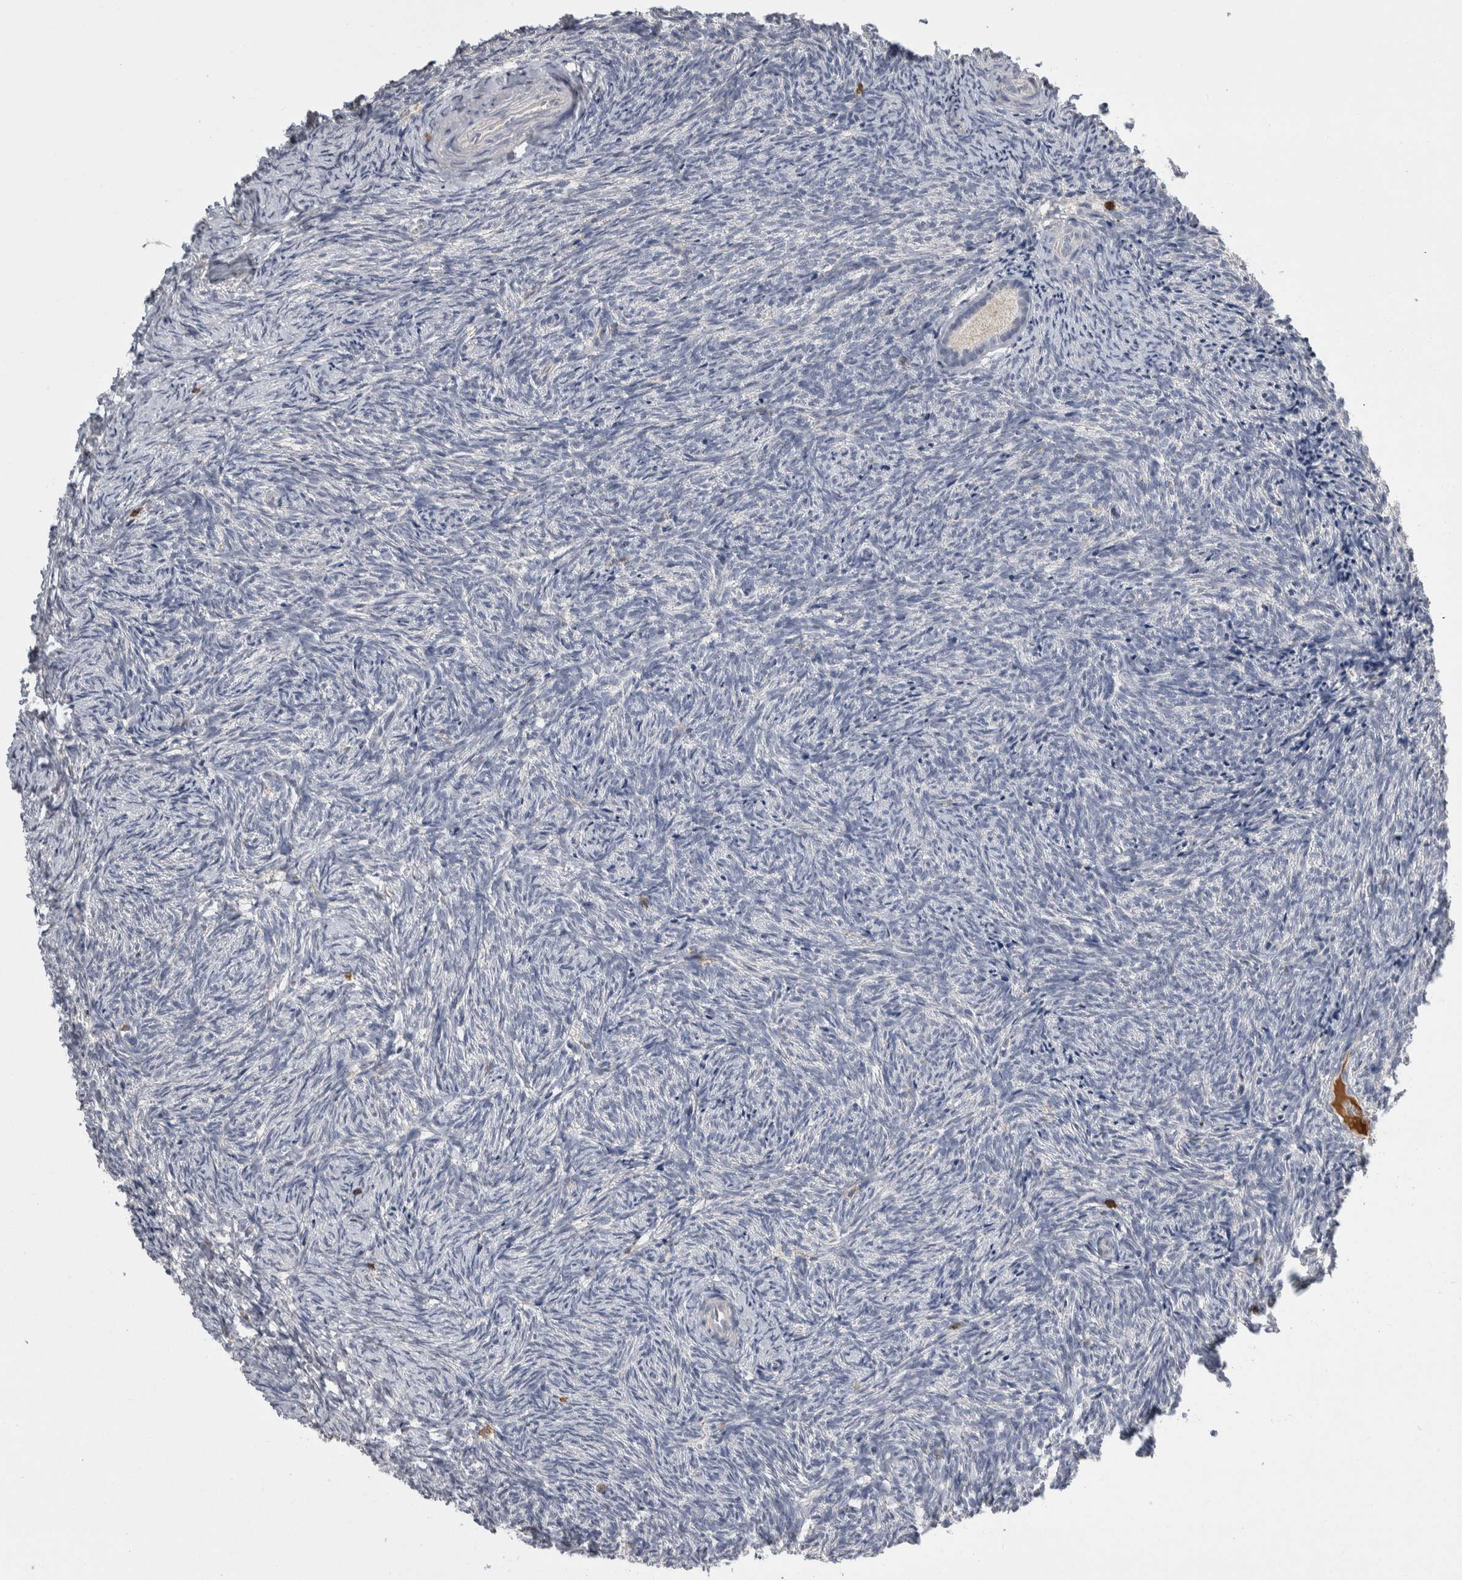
{"staining": {"intensity": "weak", "quantity": "25%-75%", "location": "cytoplasmic/membranous"}, "tissue": "ovary", "cell_type": "Follicle cells", "image_type": "normal", "snomed": [{"axis": "morphology", "description": "Normal tissue, NOS"}, {"axis": "topography", "description": "Ovary"}], "caption": "Brown immunohistochemical staining in benign ovary displays weak cytoplasmic/membranous staining in about 25%-75% of follicle cells.", "gene": "CEP295NL", "patient": {"sex": "female", "age": 41}}